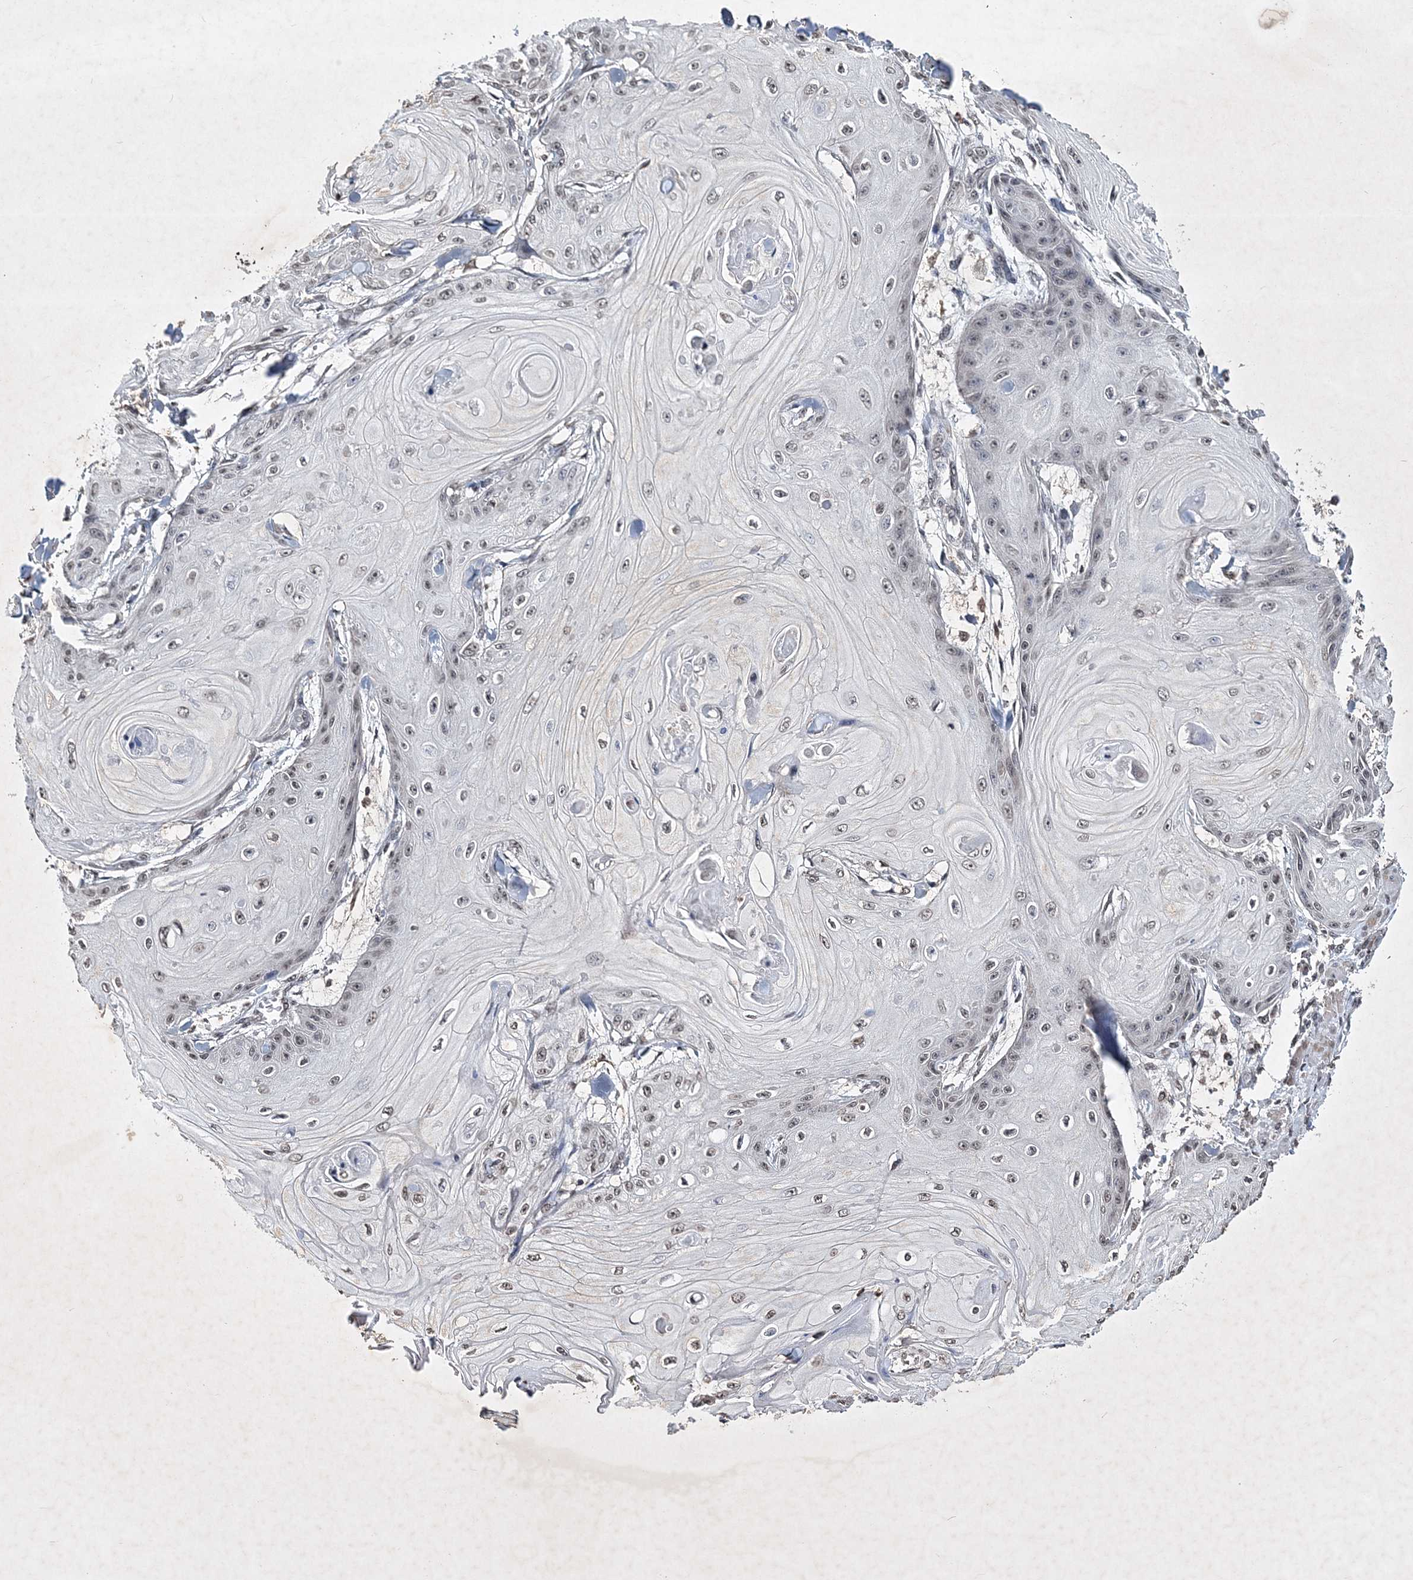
{"staining": {"intensity": "weak", "quantity": "25%-75%", "location": "nuclear"}, "tissue": "skin cancer", "cell_type": "Tumor cells", "image_type": "cancer", "snomed": [{"axis": "morphology", "description": "Squamous cell carcinoma, NOS"}, {"axis": "topography", "description": "Skin"}], "caption": "Skin cancer stained with a protein marker demonstrates weak staining in tumor cells.", "gene": "SOWAHB", "patient": {"sex": "male", "age": 74}}